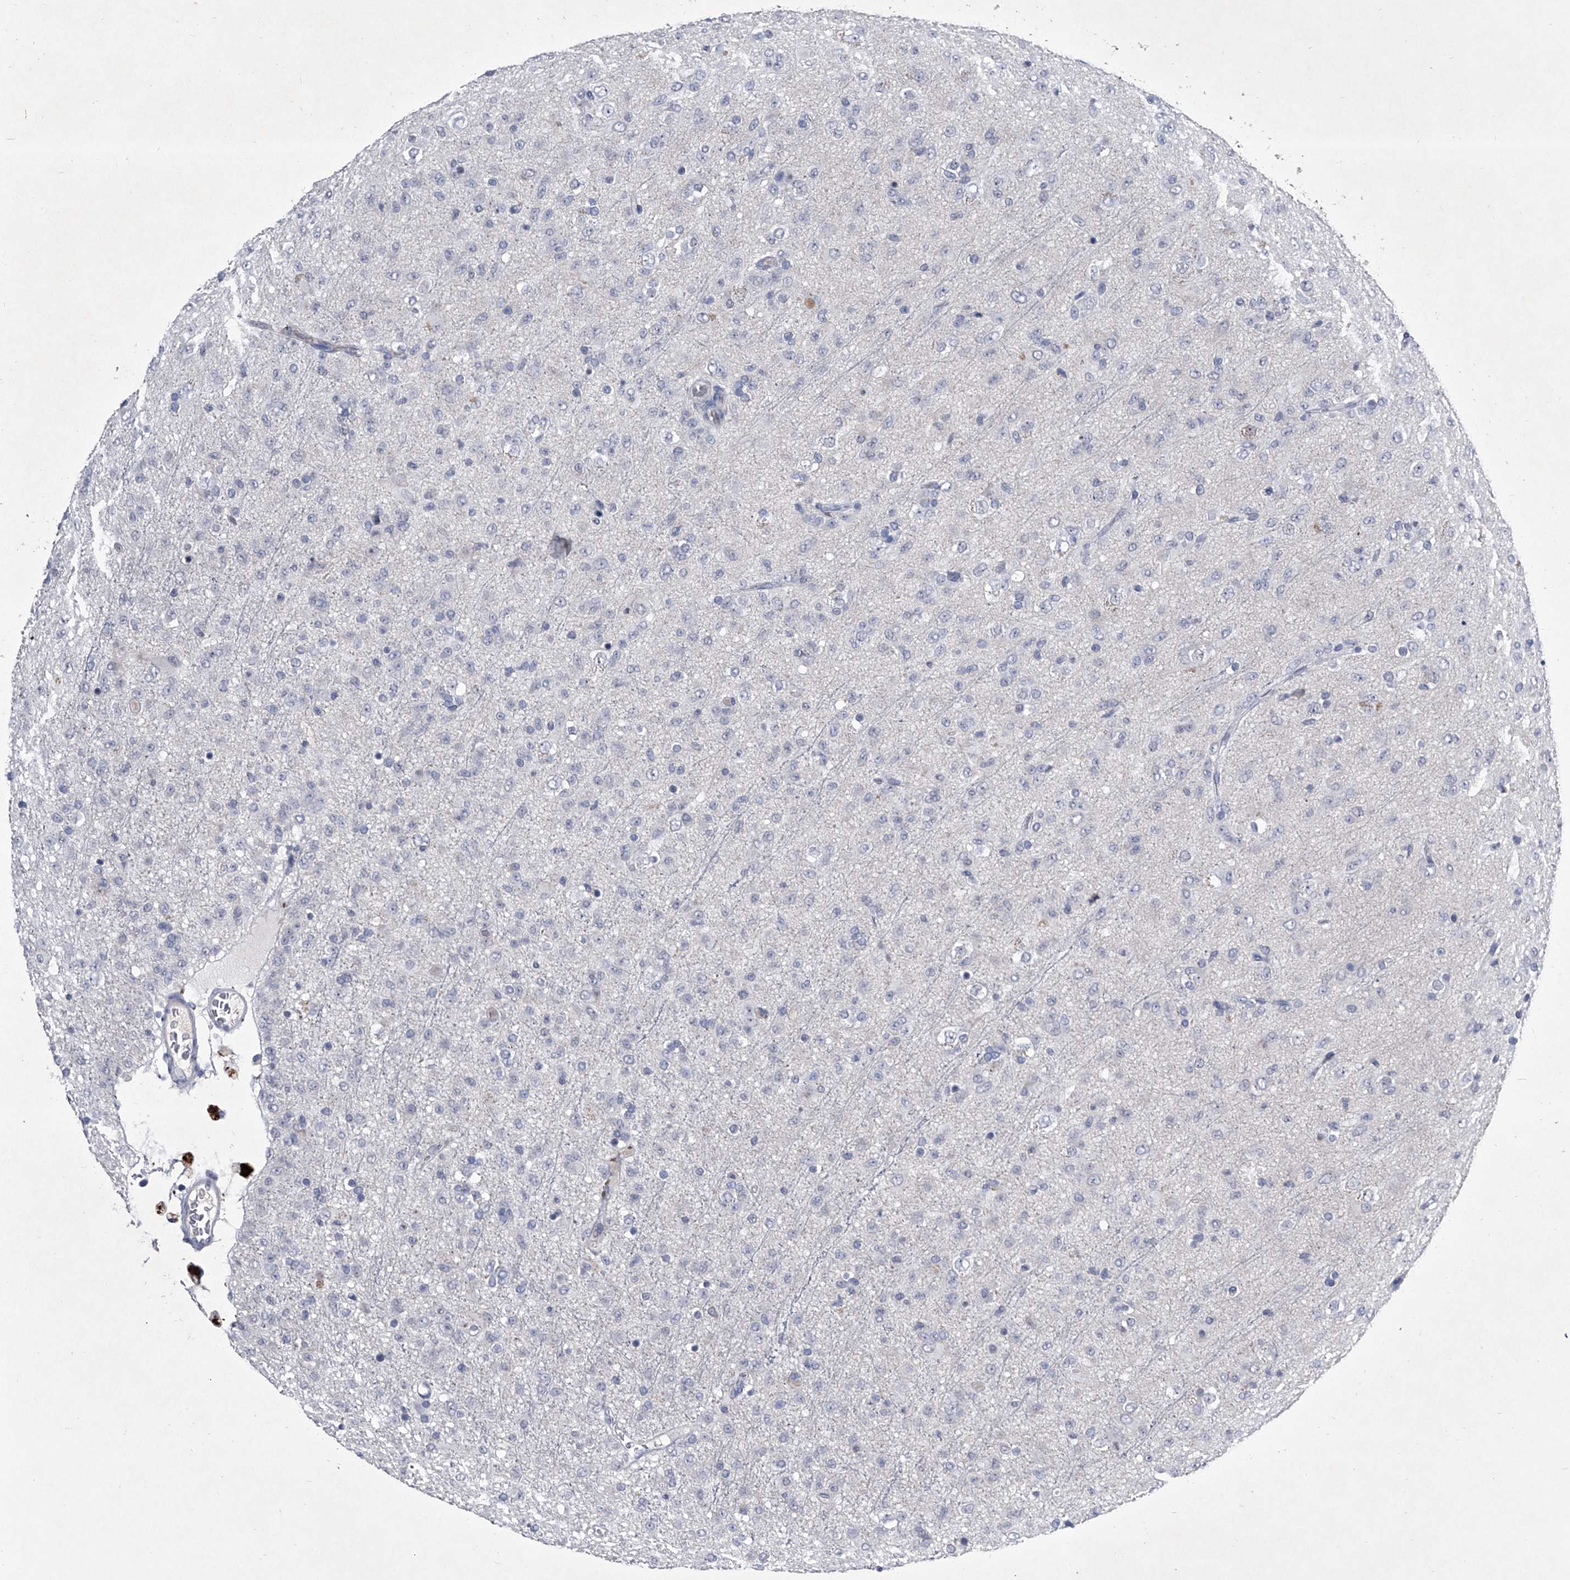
{"staining": {"intensity": "negative", "quantity": "none", "location": "none"}, "tissue": "glioma", "cell_type": "Tumor cells", "image_type": "cancer", "snomed": [{"axis": "morphology", "description": "Glioma, malignant, Low grade"}, {"axis": "topography", "description": "Brain"}], "caption": "High power microscopy photomicrograph of an immunohistochemistry micrograph of glioma, revealing no significant expression in tumor cells. The staining was performed using DAB (3,3'-diaminobenzidine) to visualize the protein expression in brown, while the nuclei were stained in blue with hematoxylin (Magnification: 20x).", "gene": "CRISP2", "patient": {"sex": "male", "age": 65}}